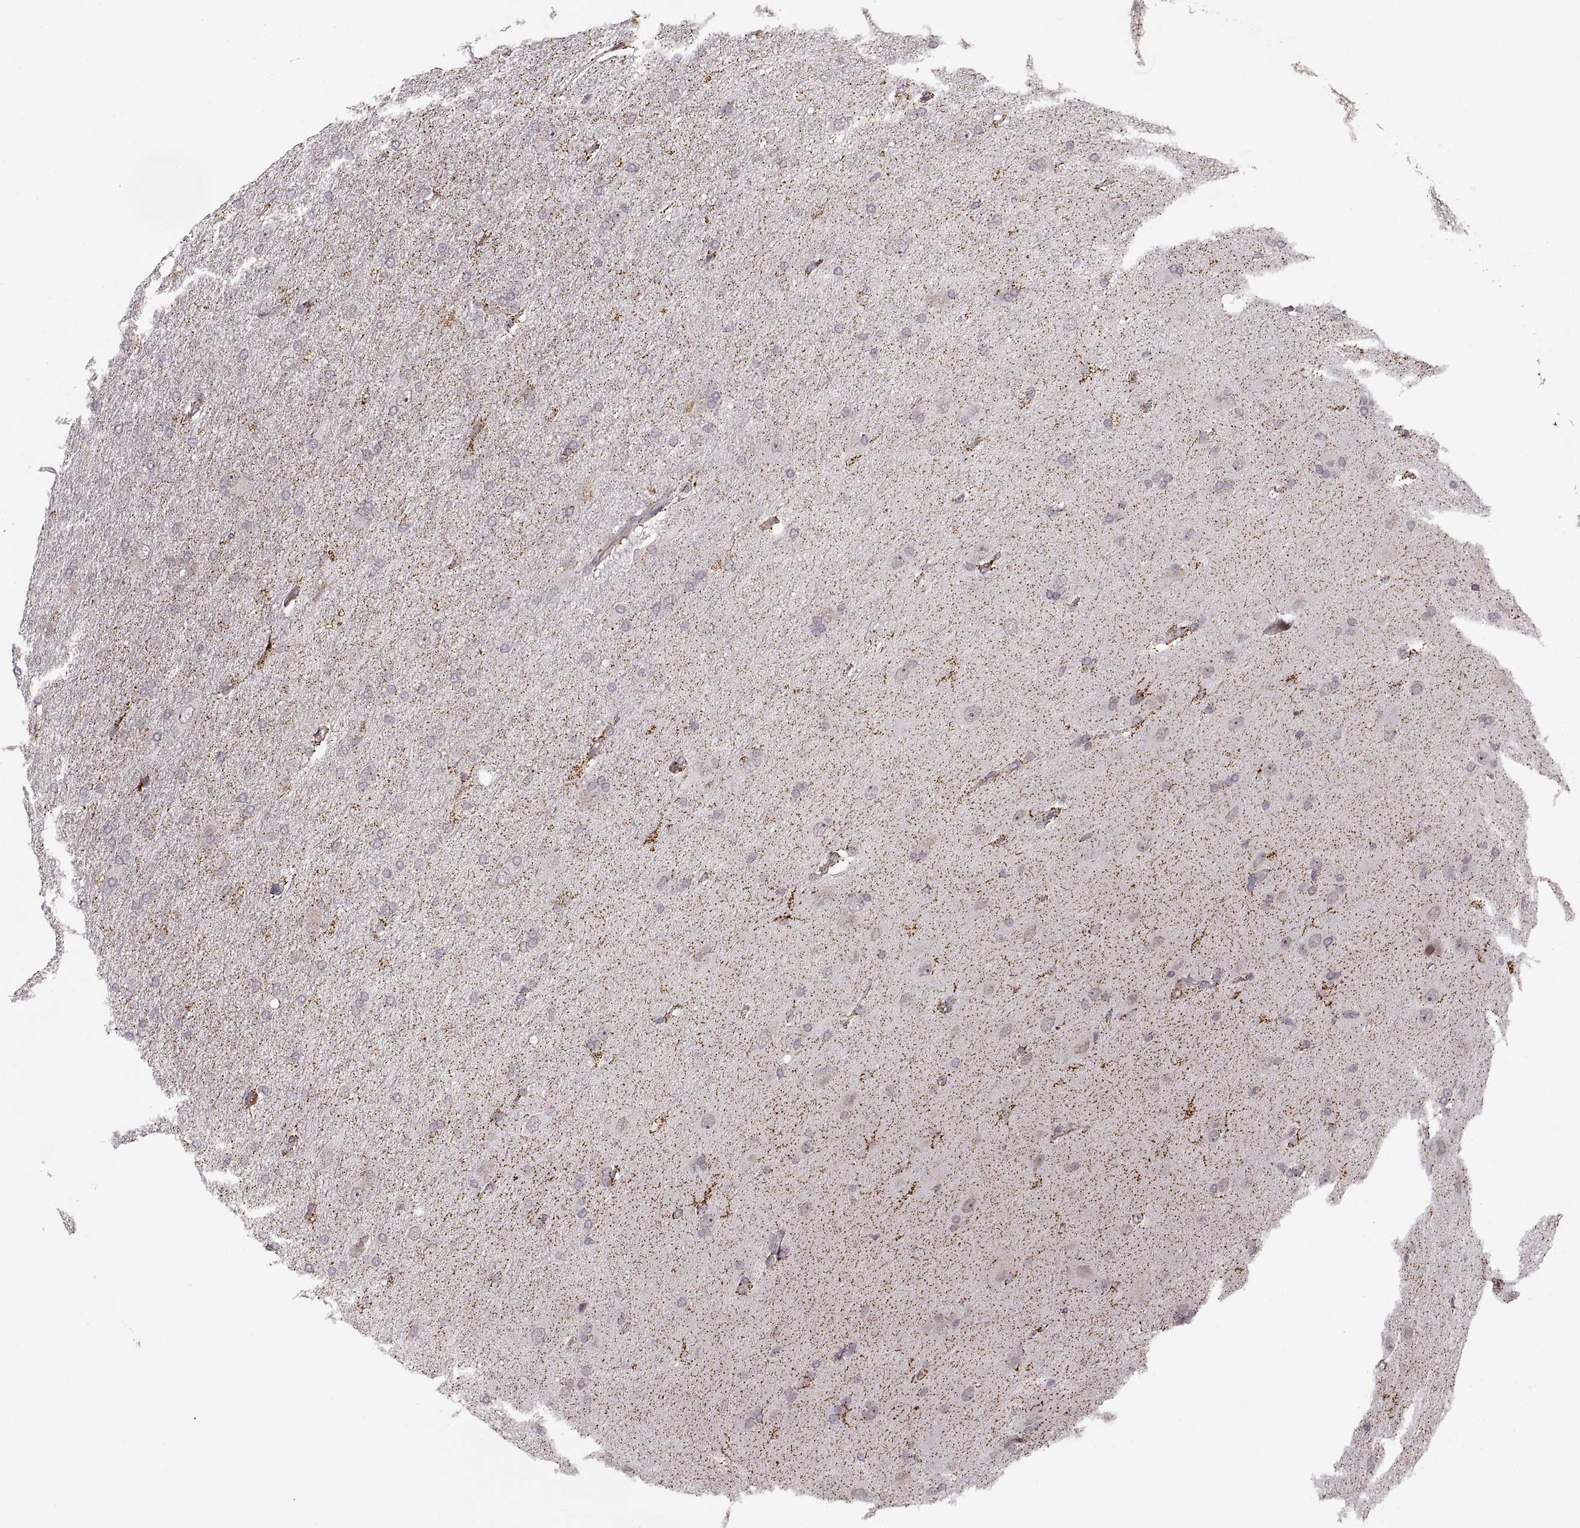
{"staining": {"intensity": "negative", "quantity": "none", "location": "none"}, "tissue": "glioma", "cell_type": "Tumor cells", "image_type": "cancer", "snomed": [{"axis": "morphology", "description": "Glioma, malignant, High grade"}, {"axis": "topography", "description": "Cerebral cortex"}], "caption": "Histopathology image shows no significant protein positivity in tumor cells of malignant high-grade glioma. (DAB IHC visualized using brightfield microscopy, high magnification).", "gene": "ASIC3", "patient": {"sex": "male", "age": 70}}